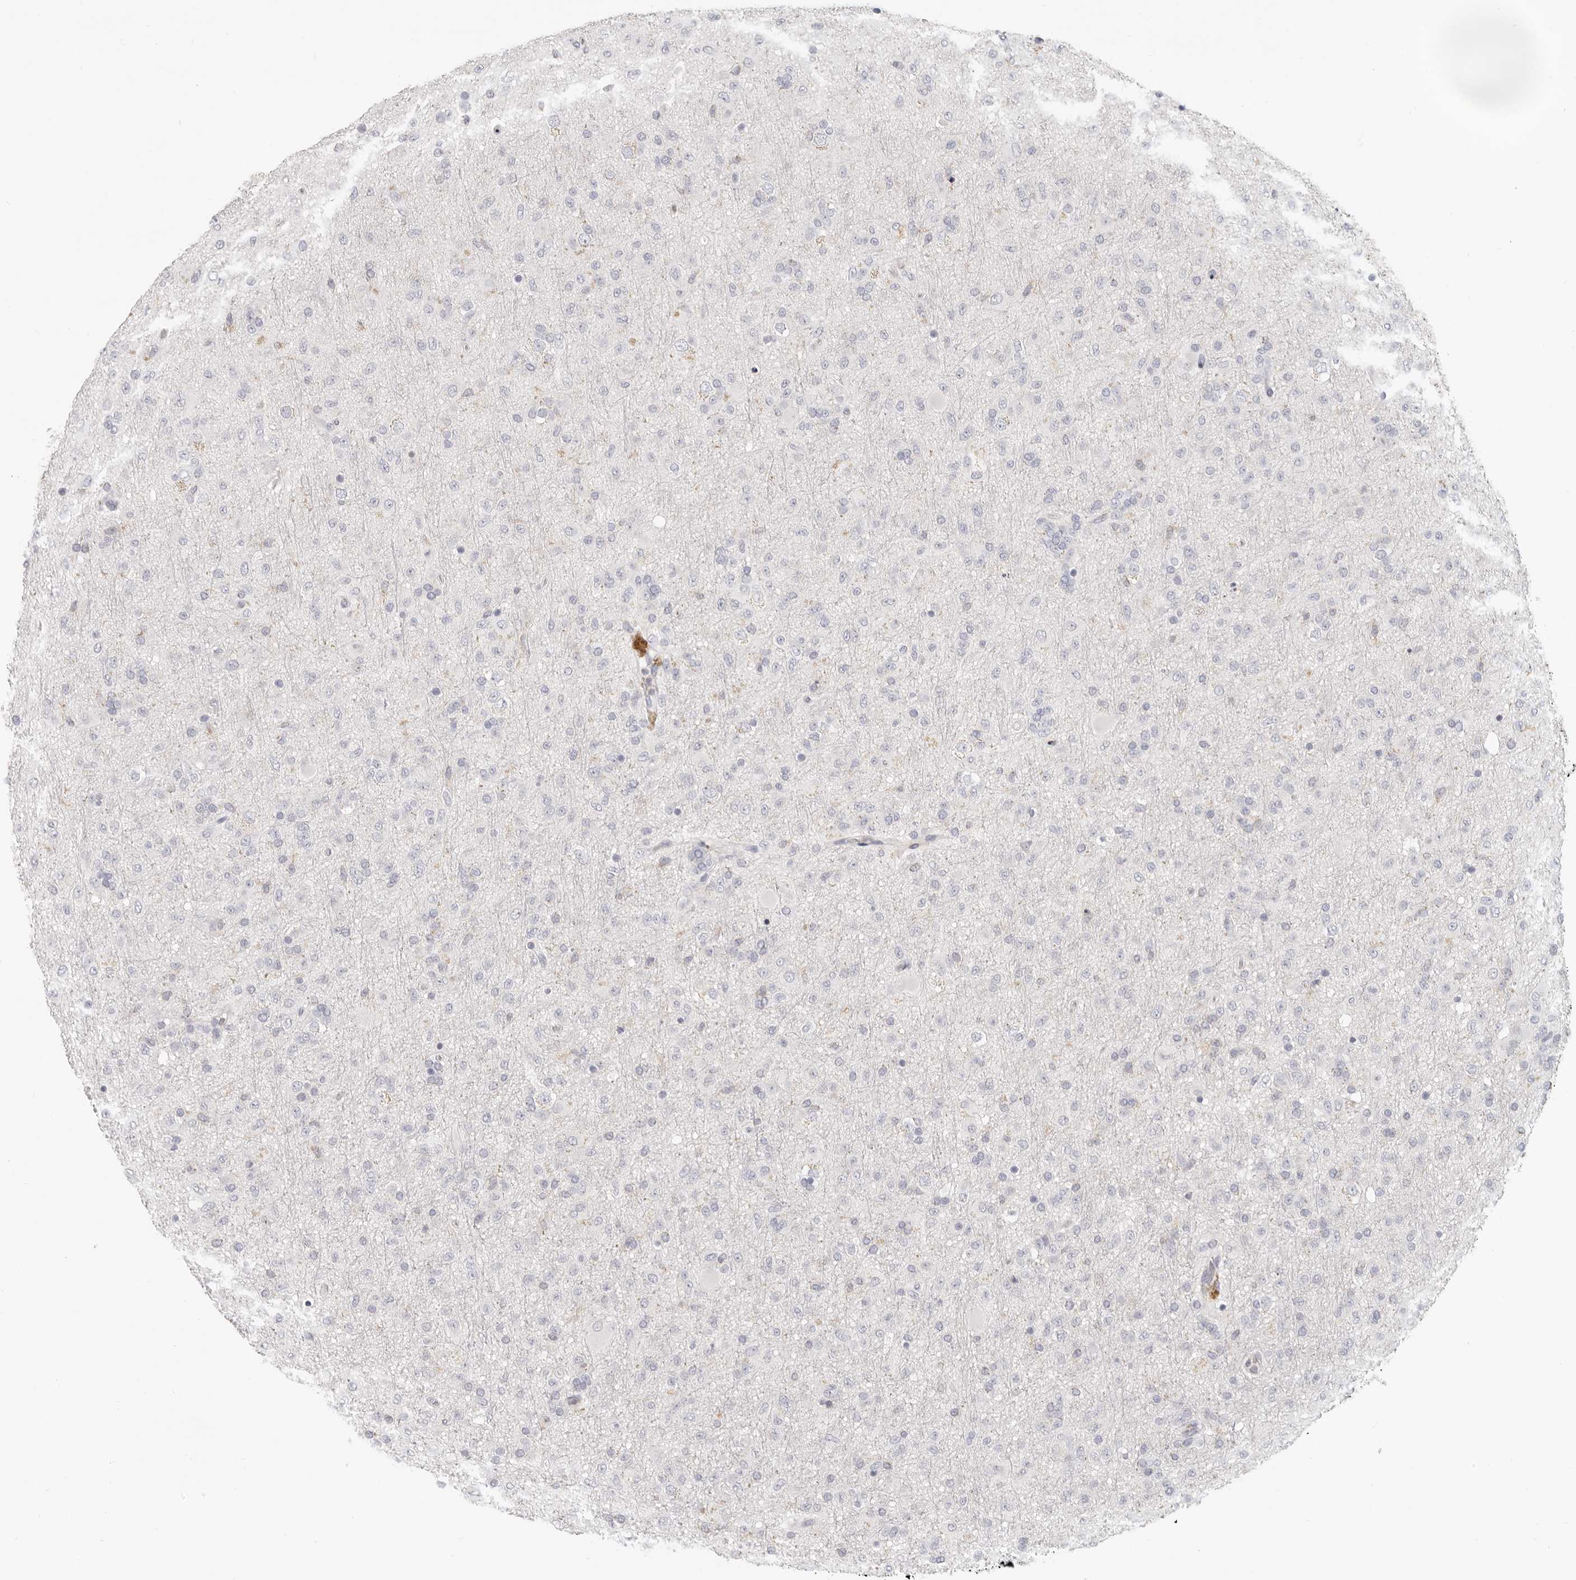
{"staining": {"intensity": "negative", "quantity": "none", "location": "none"}, "tissue": "glioma", "cell_type": "Tumor cells", "image_type": "cancer", "snomed": [{"axis": "morphology", "description": "Glioma, malignant, Low grade"}, {"axis": "topography", "description": "Brain"}], "caption": "Tumor cells are negative for protein expression in human low-grade glioma (malignant).", "gene": "ANXA9", "patient": {"sex": "male", "age": 65}}